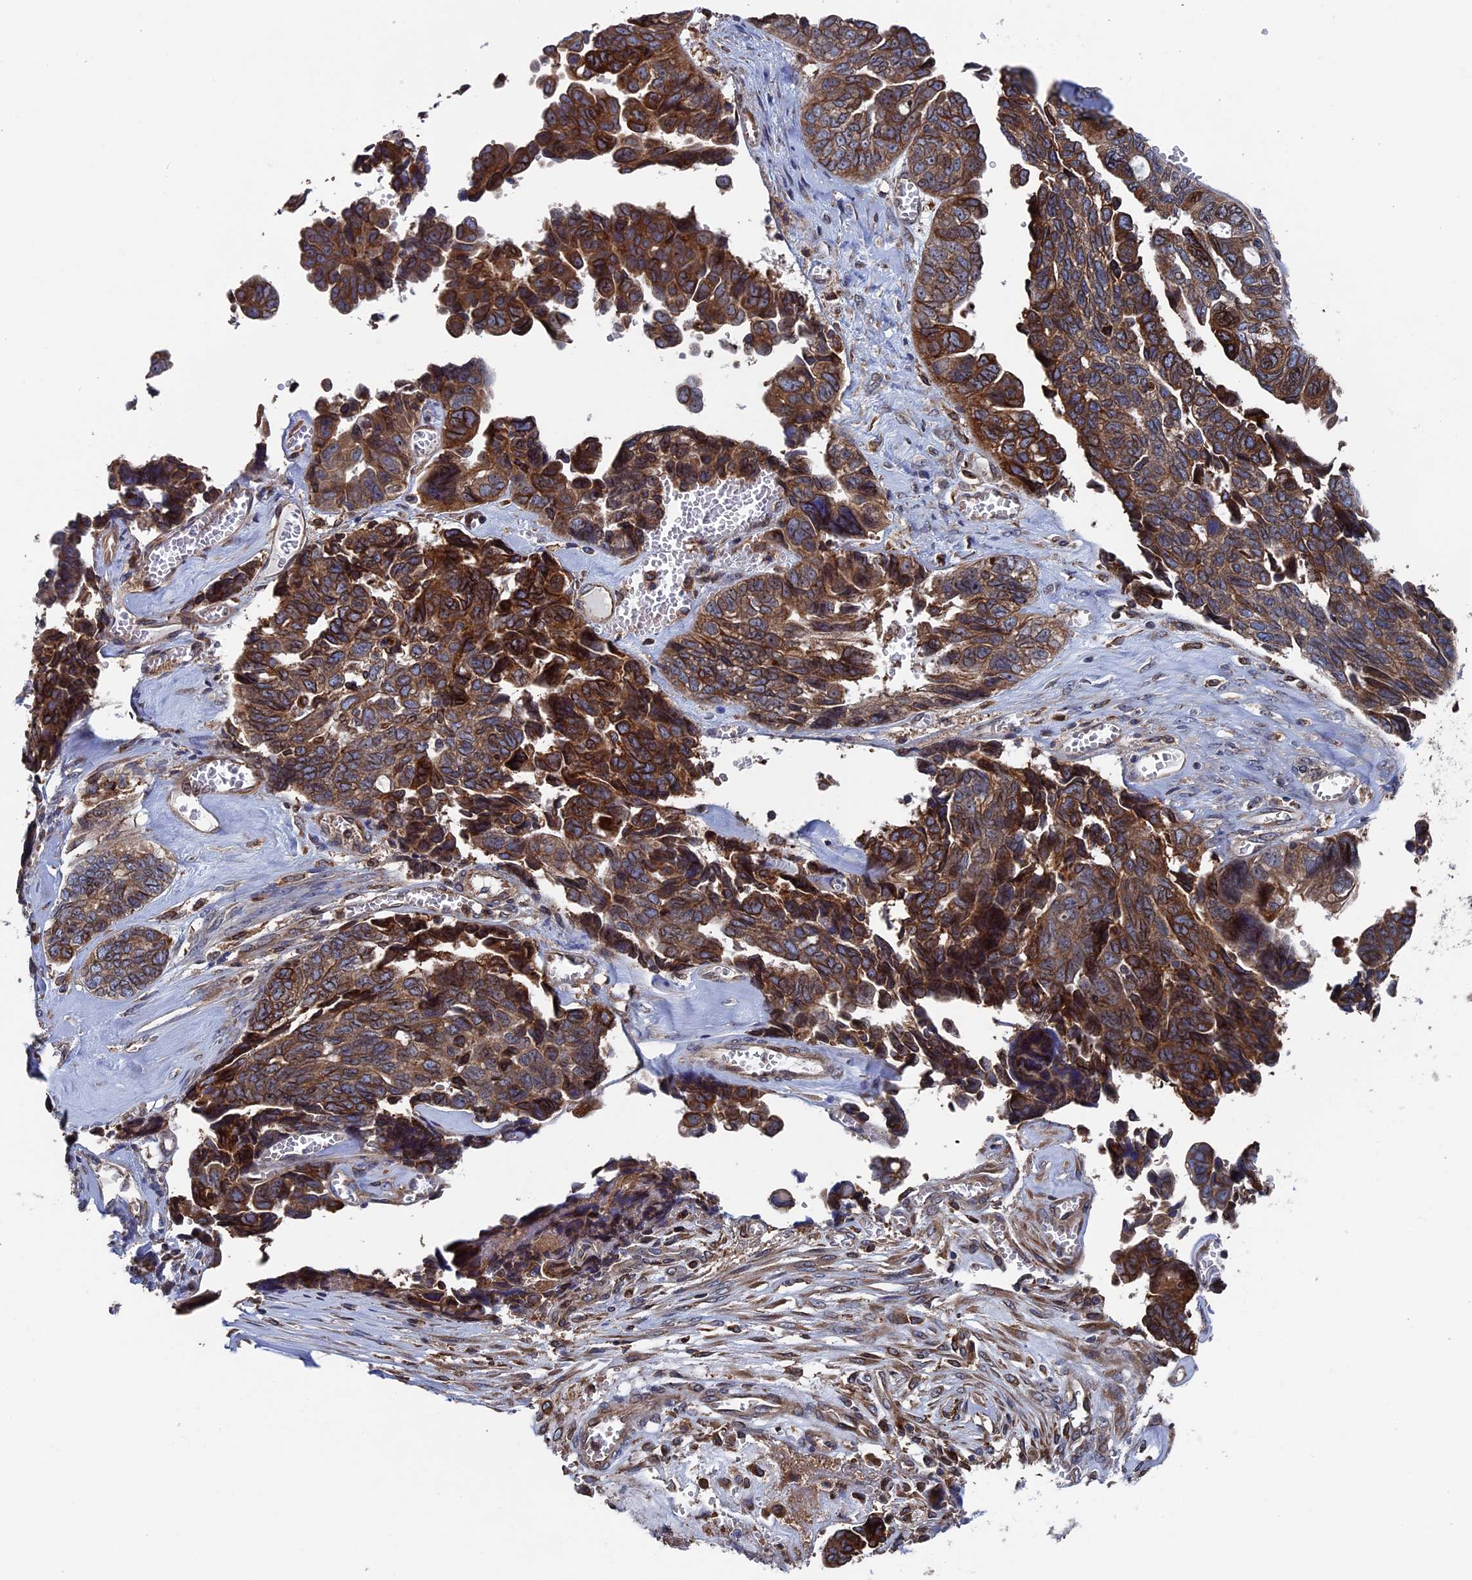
{"staining": {"intensity": "strong", "quantity": ">75%", "location": "cytoplasmic/membranous"}, "tissue": "ovarian cancer", "cell_type": "Tumor cells", "image_type": "cancer", "snomed": [{"axis": "morphology", "description": "Cystadenocarcinoma, serous, NOS"}, {"axis": "topography", "description": "Ovary"}], "caption": "Approximately >75% of tumor cells in human ovarian cancer (serous cystadenocarcinoma) display strong cytoplasmic/membranous protein staining as visualized by brown immunohistochemical staining.", "gene": "RPUSD1", "patient": {"sex": "female", "age": 79}}